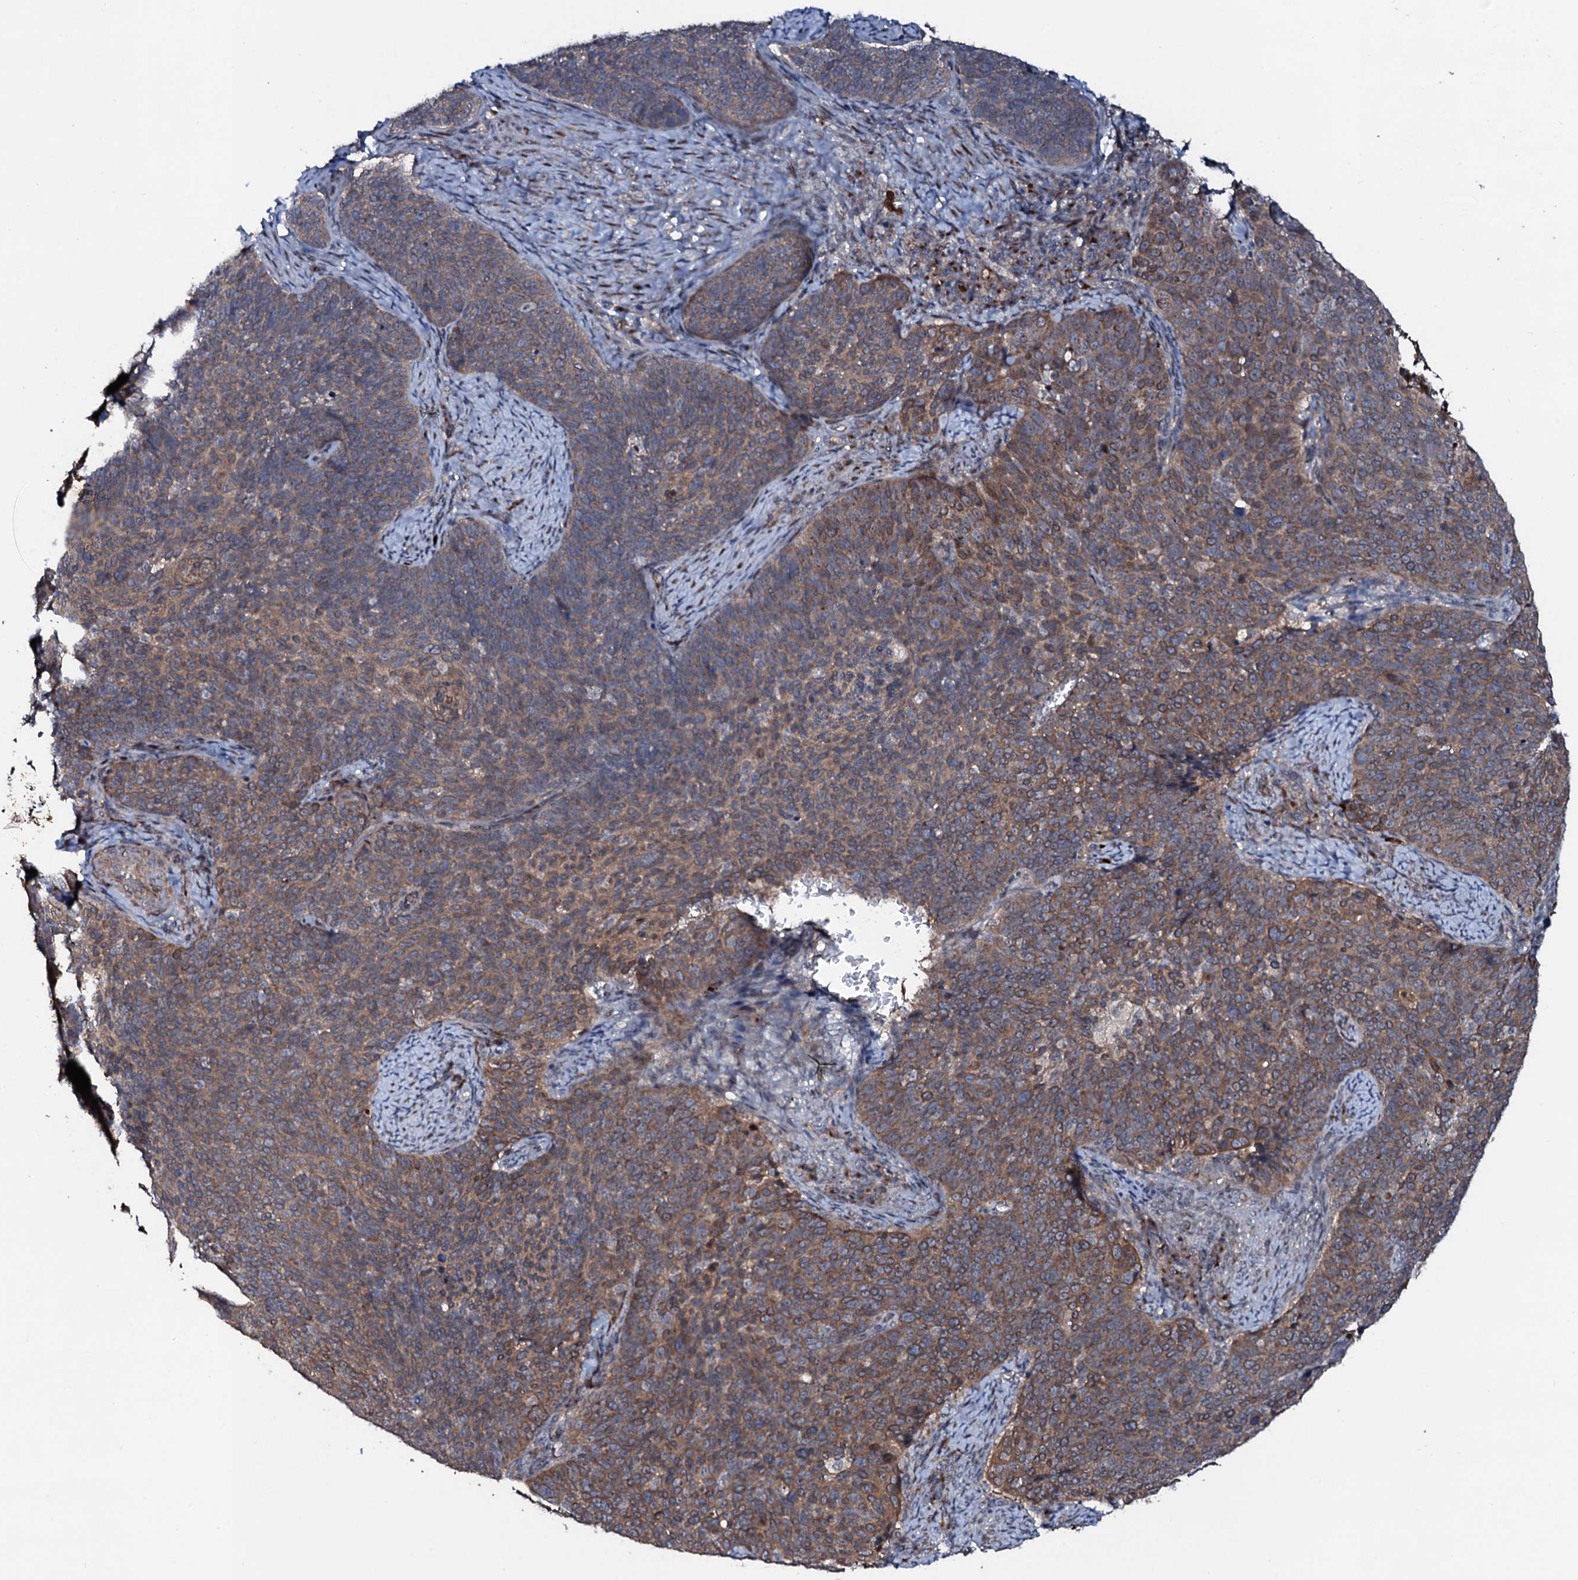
{"staining": {"intensity": "moderate", "quantity": ">75%", "location": "cytoplasmic/membranous,nuclear"}, "tissue": "cervical cancer", "cell_type": "Tumor cells", "image_type": "cancer", "snomed": [{"axis": "morphology", "description": "Normal tissue, NOS"}, {"axis": "morphology", "description": "Squamous cell carcinoma, NOS"}, {"axis": "topography", "description": "Cervix"}], "caption": "Immunohistochemistry micrograph of cervical cancer (squamous cell carcinoma) stained for a protein (brown), which exhibits medium levels of moderate cytoplasmic/membranous and nuclear expression in approximately >75% of tumor cells.", "gene": "COG6", "patient": {"sex": "female", "age": 39}}